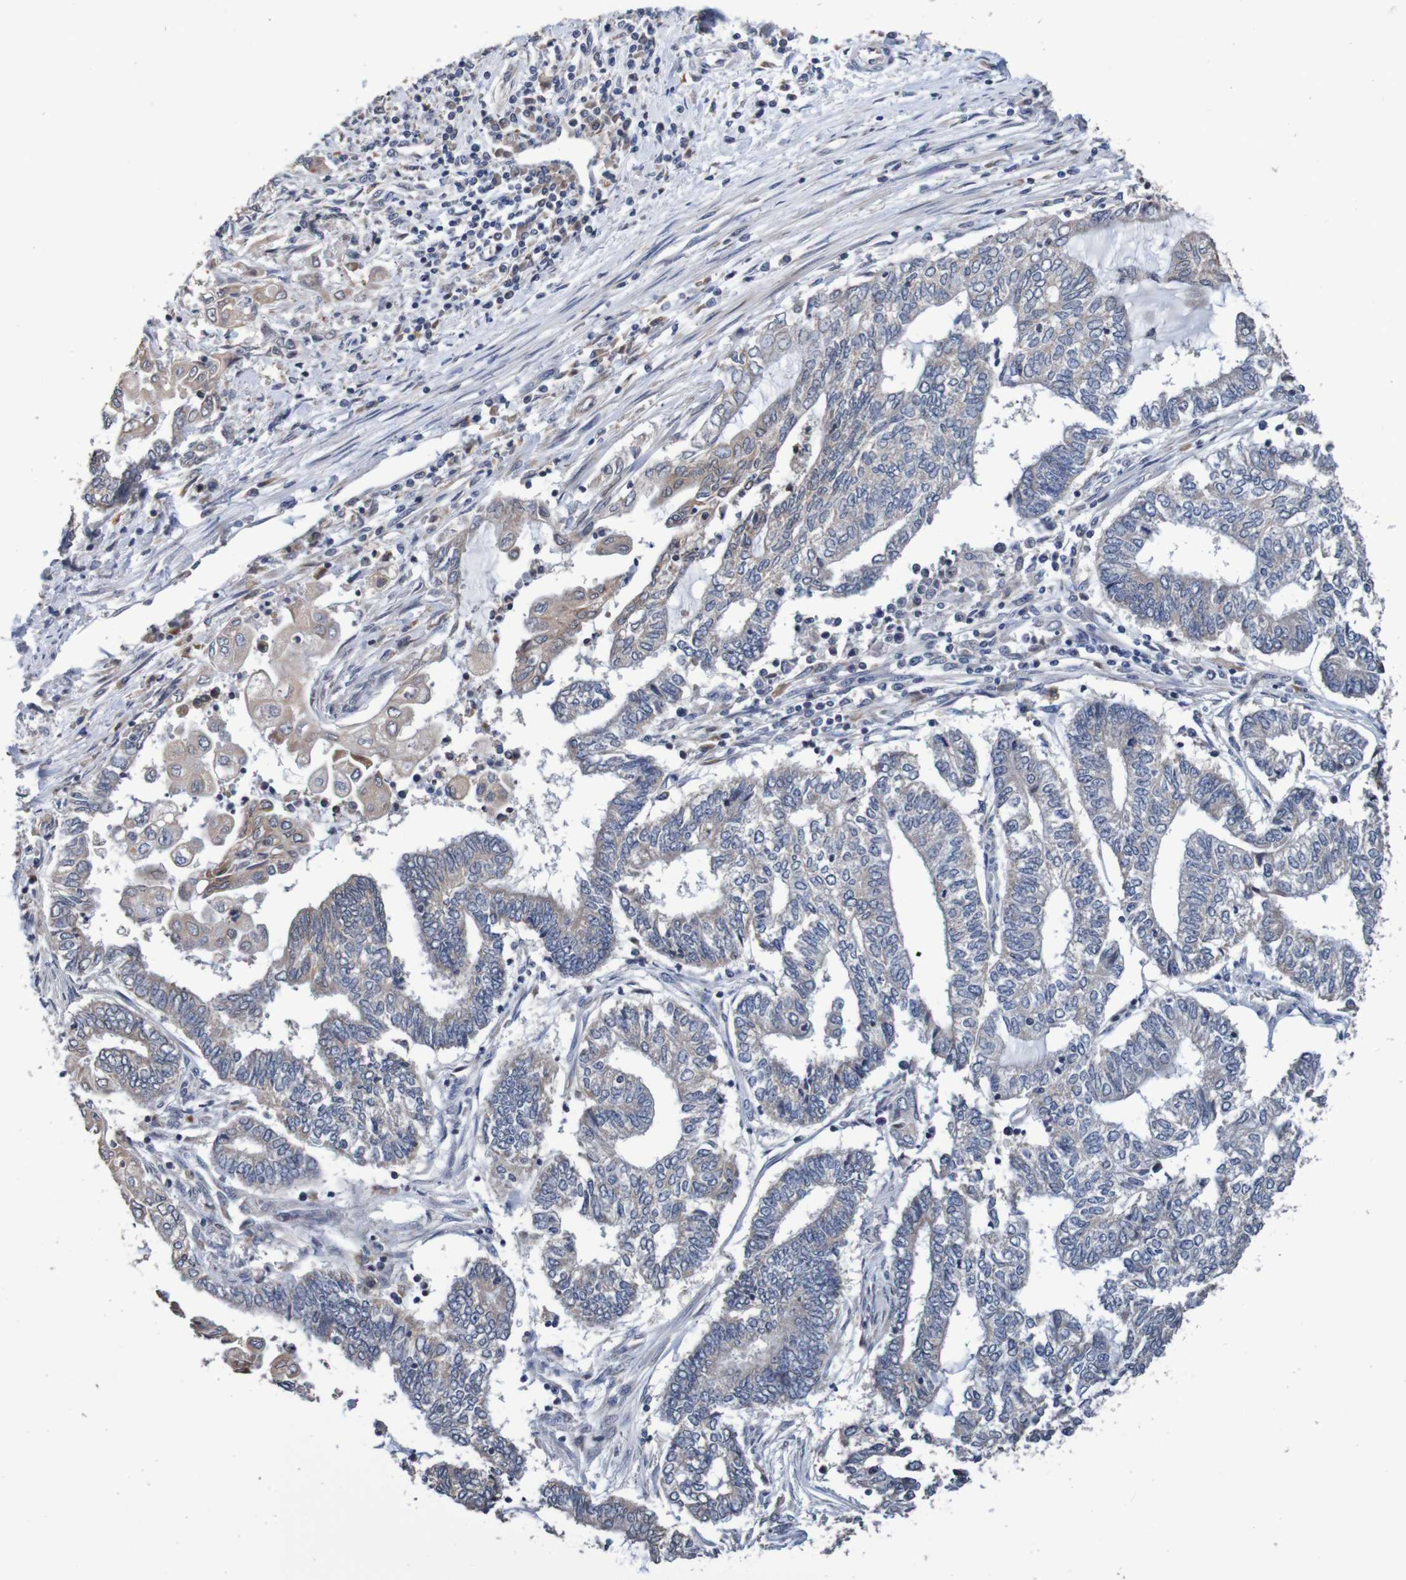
{"staining": {"intensity": "weak", "quantity": "<25%", "location": "cytoplasmic/membranous"}, "tissue": "endometrial cancer", "cell_type": "Tumor cells", "image_type": "cancer", "snomed": [{"axis": "morphology", "description": "Adenocarcinoma, NOS"}, {"axis": "topography", "description": "Uterus"}, {"axis": "topography", "description": "Endometrium"}], "caption": "Immunohistochemistry (IHC) of endometrial cancer shows no expression in tumor cells.", "gene": "FIBP", "patient": {"sex": "female", "age": 70}}